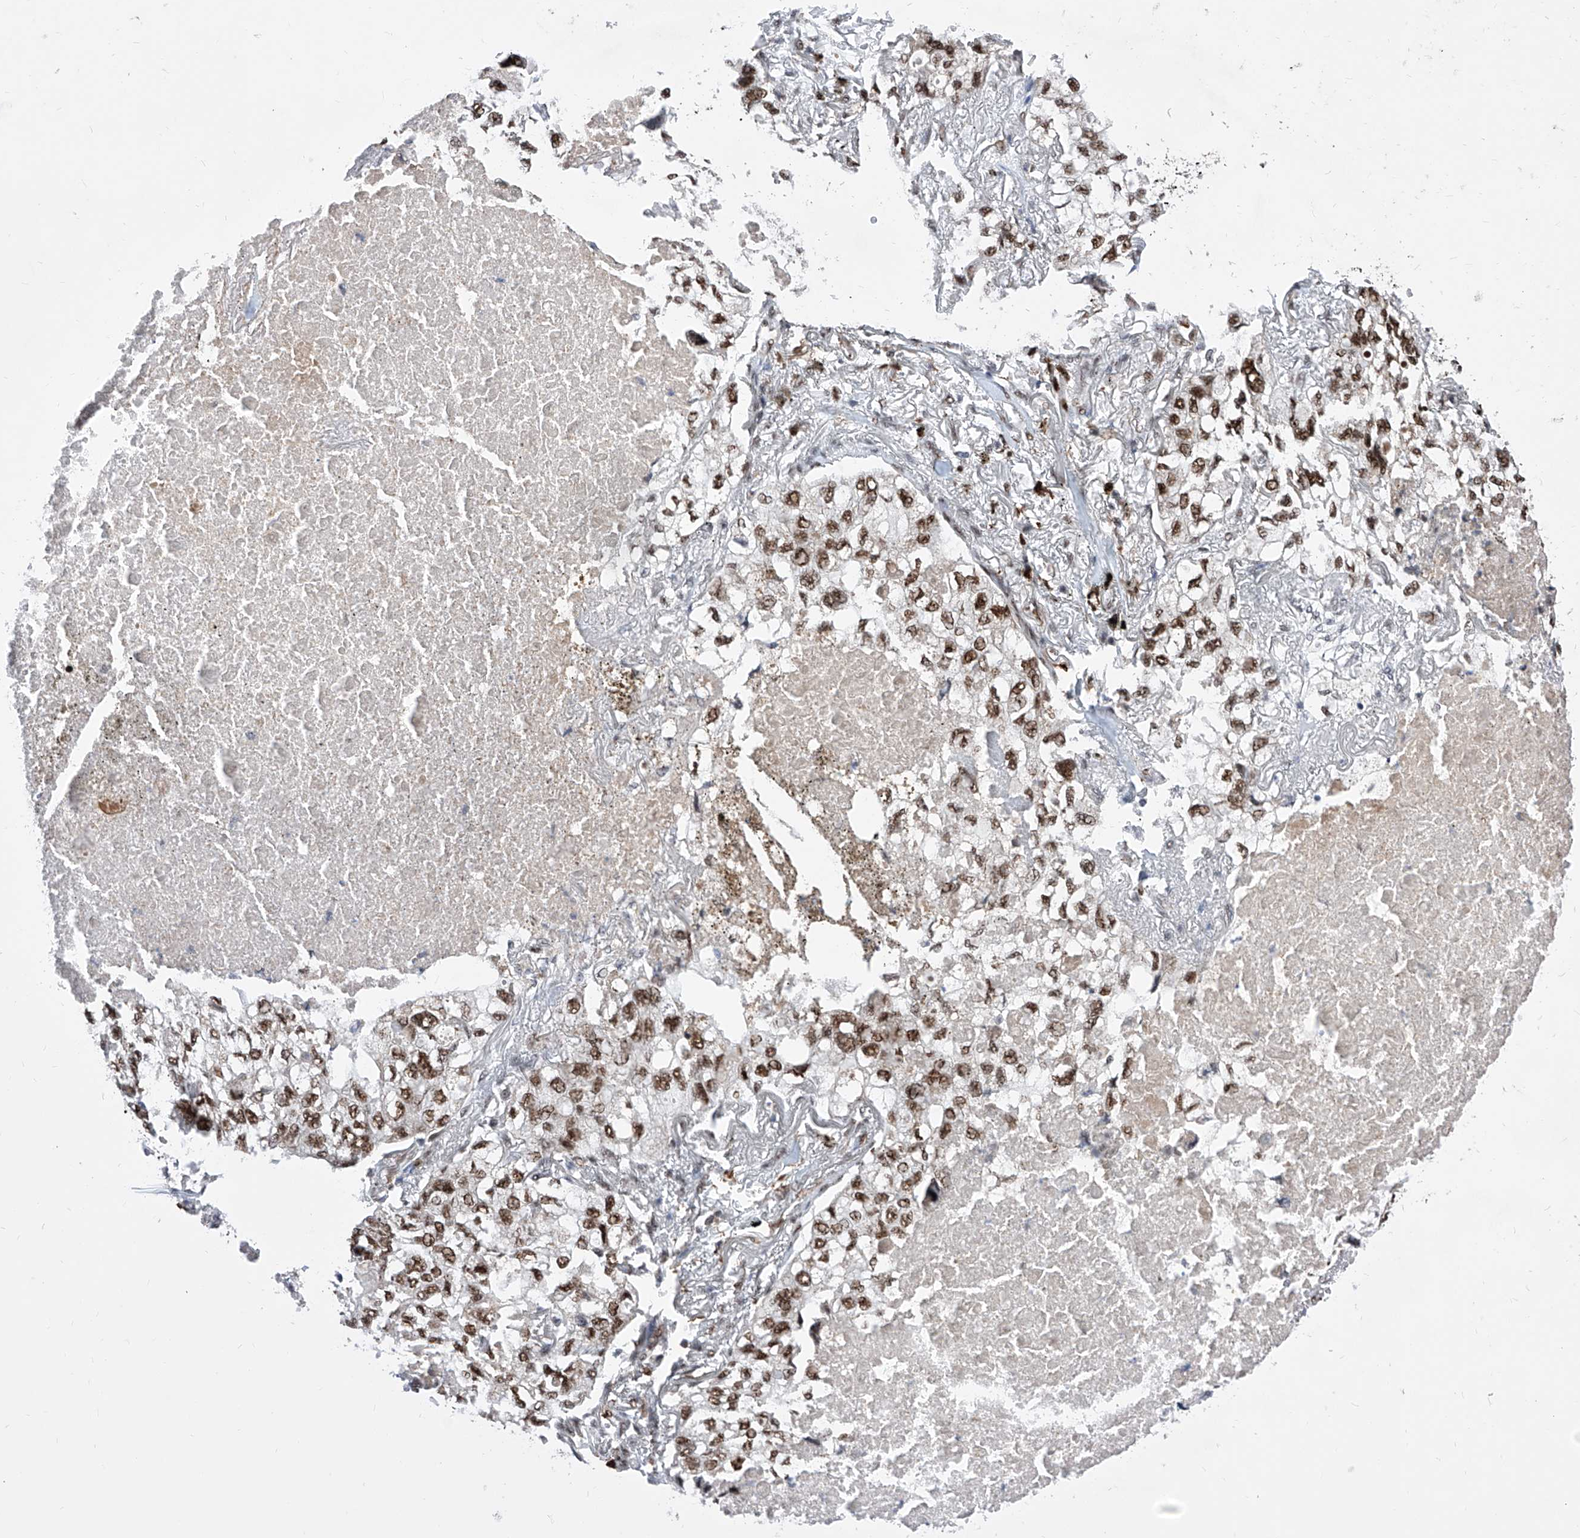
{"staining": {"intensity": "moderate", "quantity": ">75%", "location": "nuclear"}, "tissue": "lung cancer", "cell_type": "Tumor cells", "image_type": "cancer", "snomed": [{"axis": "morphology", "description": "Adenocarcinoma, NOS"}, {"axis": "topography", "description": "Lung"}], "caption": "A histopathology image of lung cancer (adenocarcinoma) stained for a protein demonstrates moderate nuclear brown staining in tumor cells.", "gene": "PHF5A", "patient": {"sex": "male", "age": 65}}